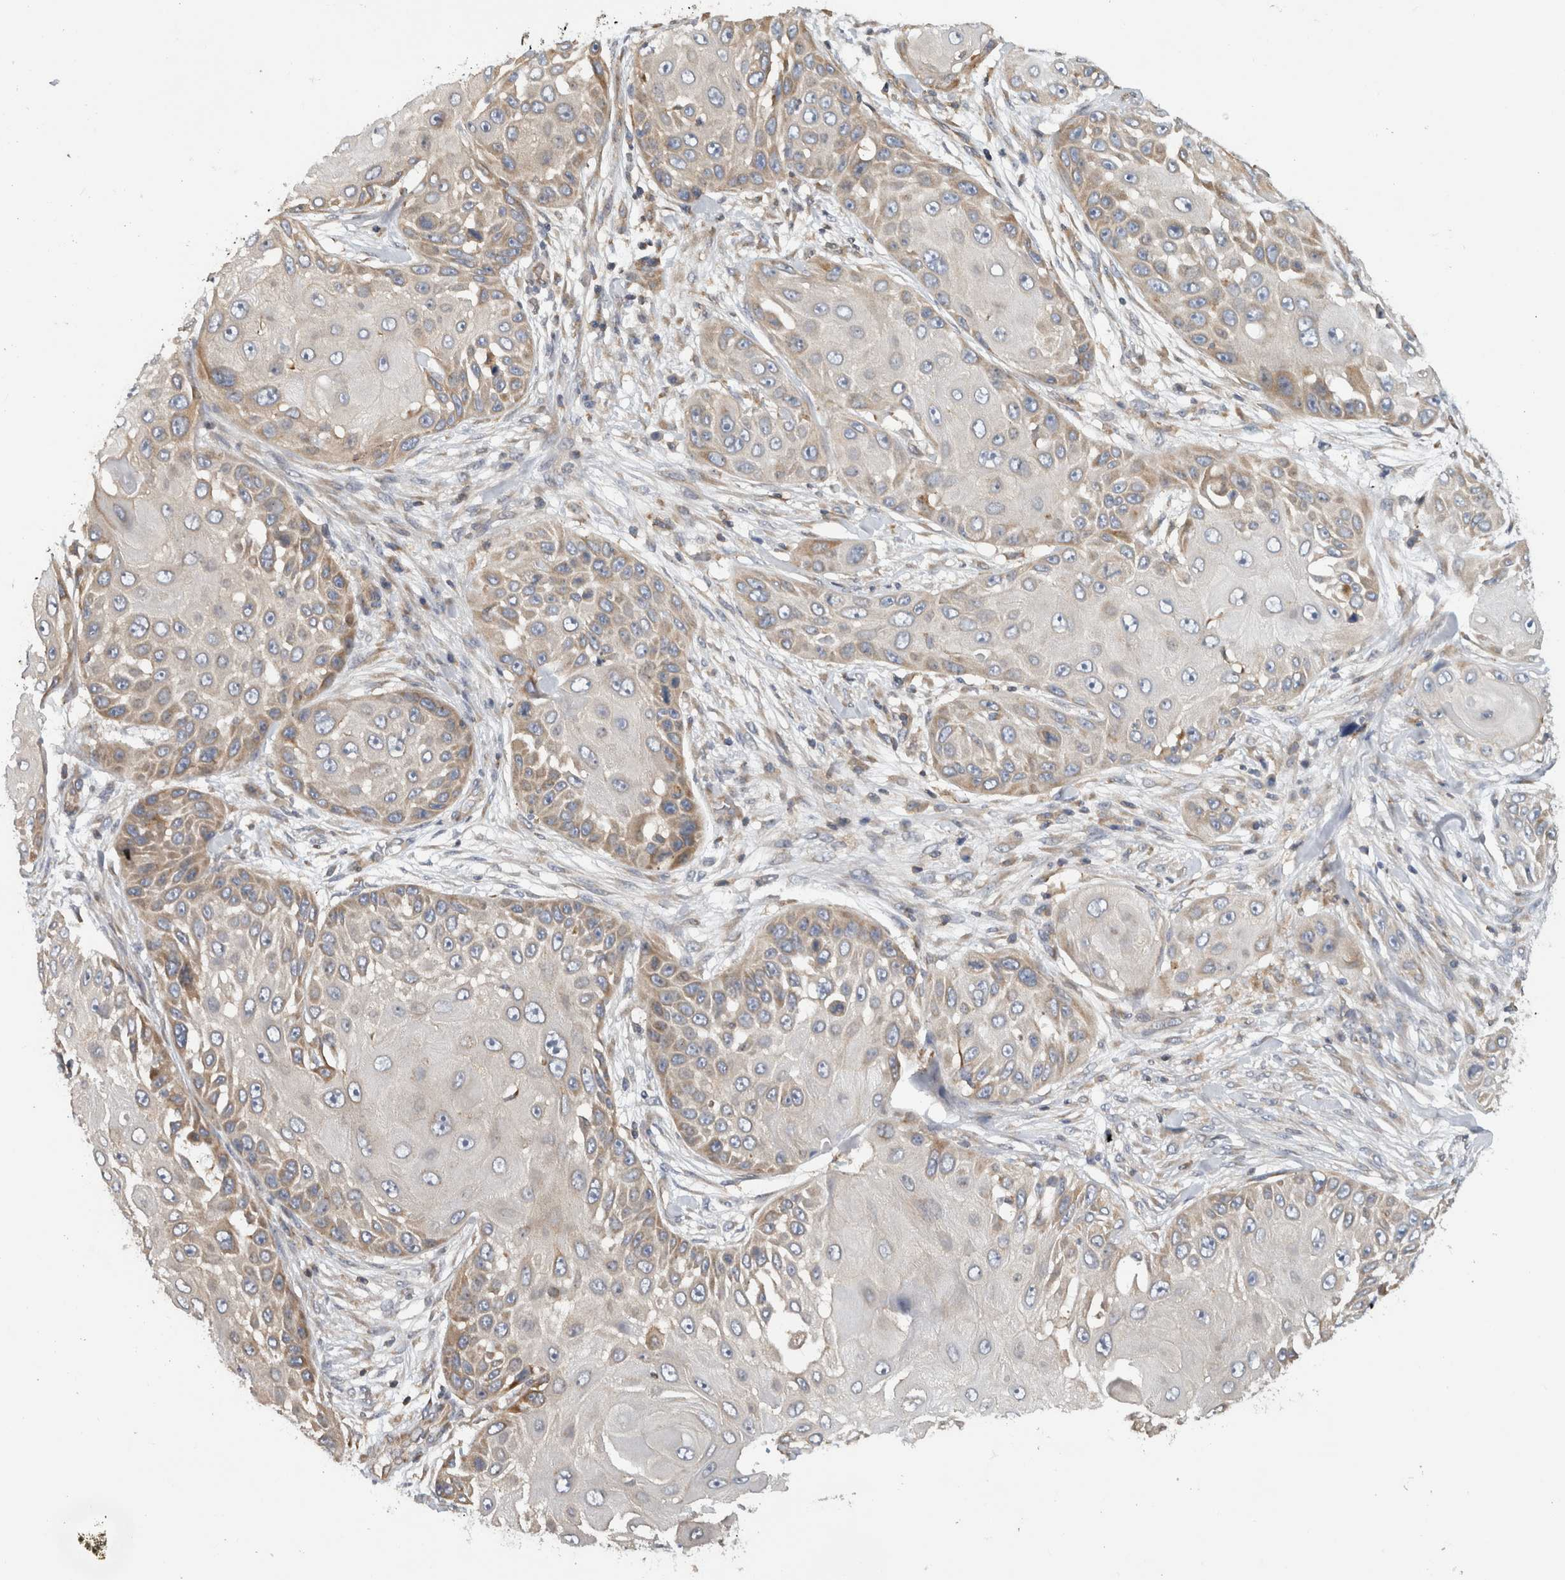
{"staining": {"intensity": "weak", "quantity": "25%-75%", "location": "cytoplasmic/membranous"}, "tissue": "skin cancer", "cell_type": "Tumor cells", "image_type": "cancer", "snomed": [{"axis": "morphology", "description": "Squamous cell carcinoma, NOS"}, {"axis": "topography", "description": "Skin"}], "caption": "A brown stain highlights weak cytoplasmic/membranous positivity of a protein in human skin squamous cell carcinoma tumor cells.", "gene": "PARP6", "patient": {"sex": "female", "age": 44}}